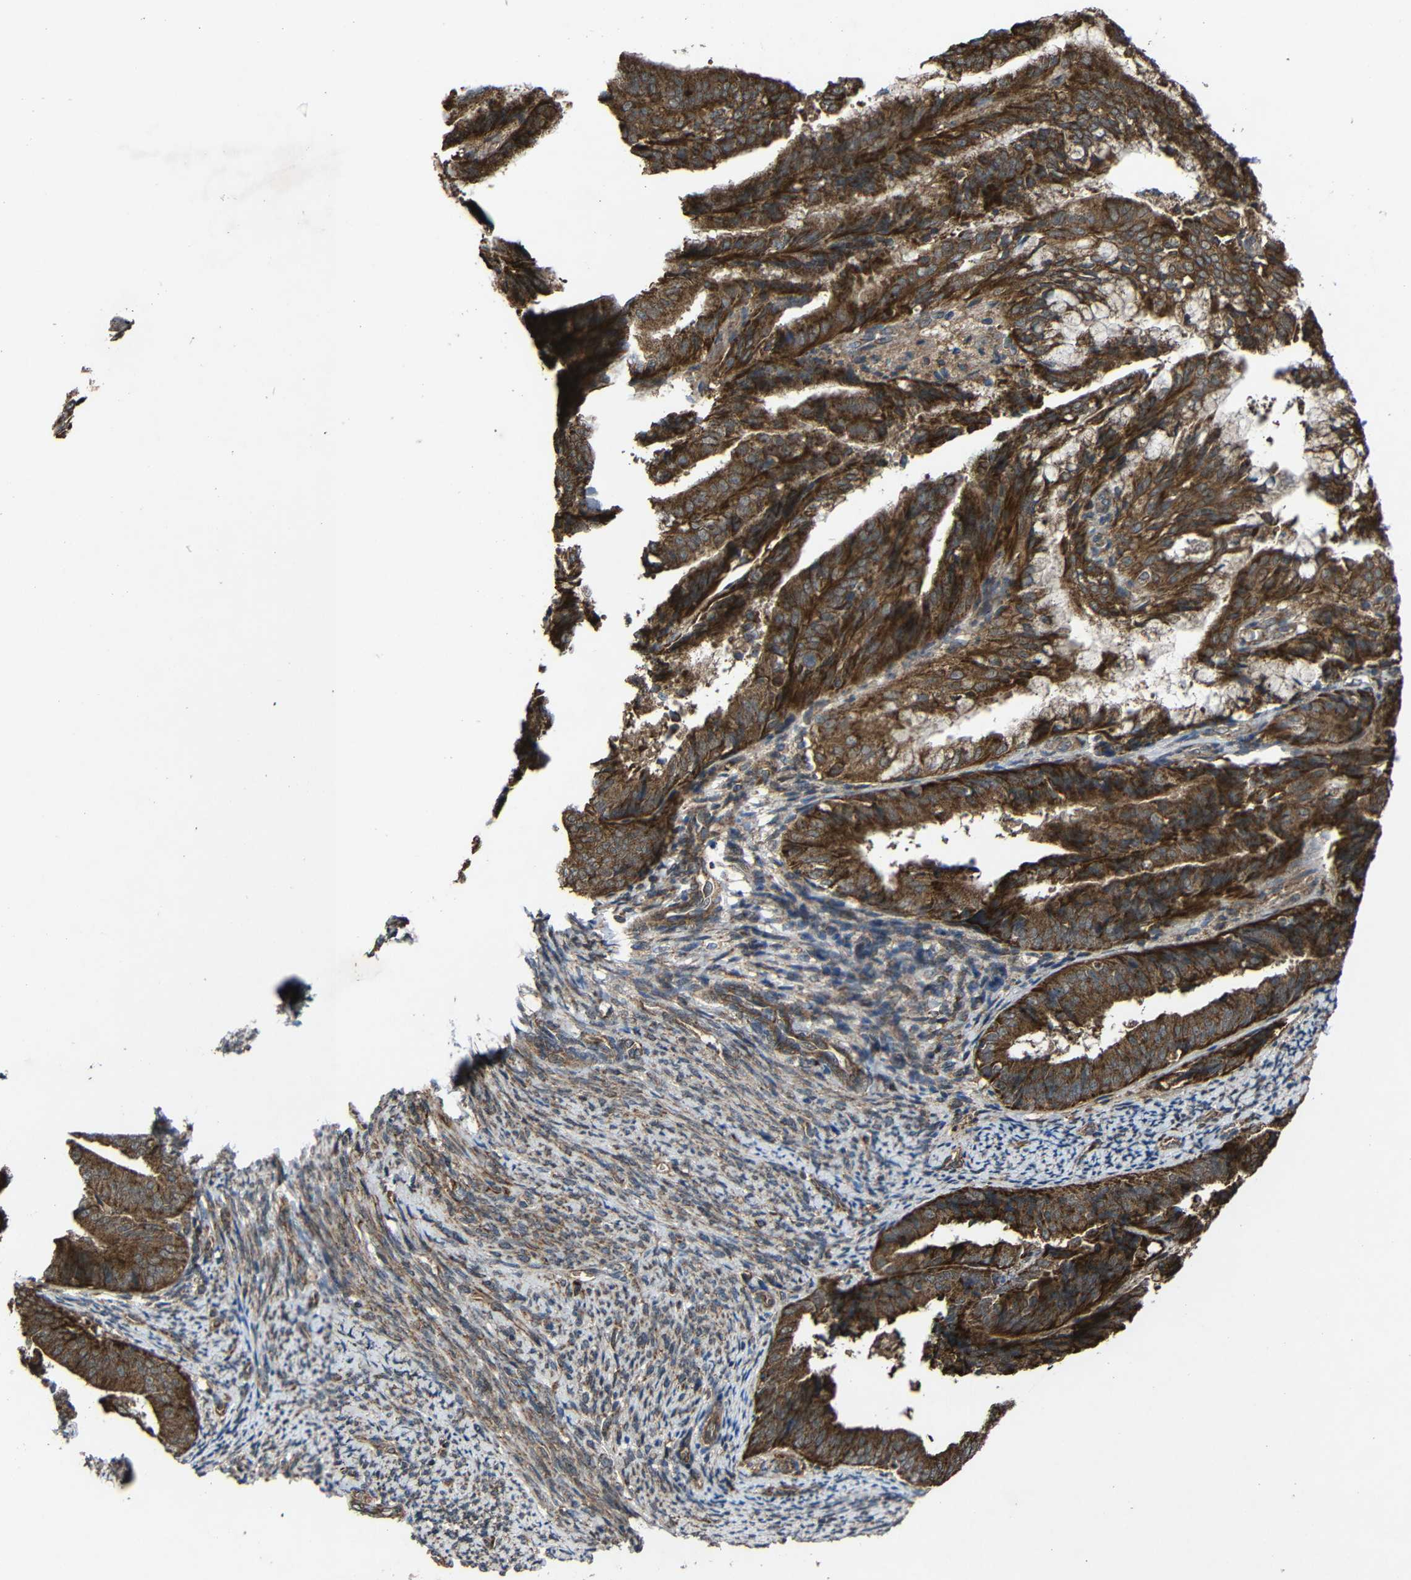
{"staining": {"intensity": "strong", "quantity": ">75%", "location": "cytoplasmic/membranous"}, "tissue": "endometrial cancer", "cell_type": "Tumor cells", "image_type": "cancer", "snomed": [{"axis": "morphology", "description": "Adenocarcinoma, NOS"}, {"axis": "topography", "description": "Endometrium"}], "caption": "Immunohistochemistry (IHC) staining of endometrial adenocarcinoma, which demonstrates high levels of strong cytoplasmic/membranous positivity in approximately >75% of tumor cells indicating strong cytoplasmic/membranous protein expression. The staining was performed using DAB (brown) for protein detection and nuclei were counterstained in hematoxylin (blue).", "gene": "C1GALT1", "patient": {"sex": "female", "age": 63}}